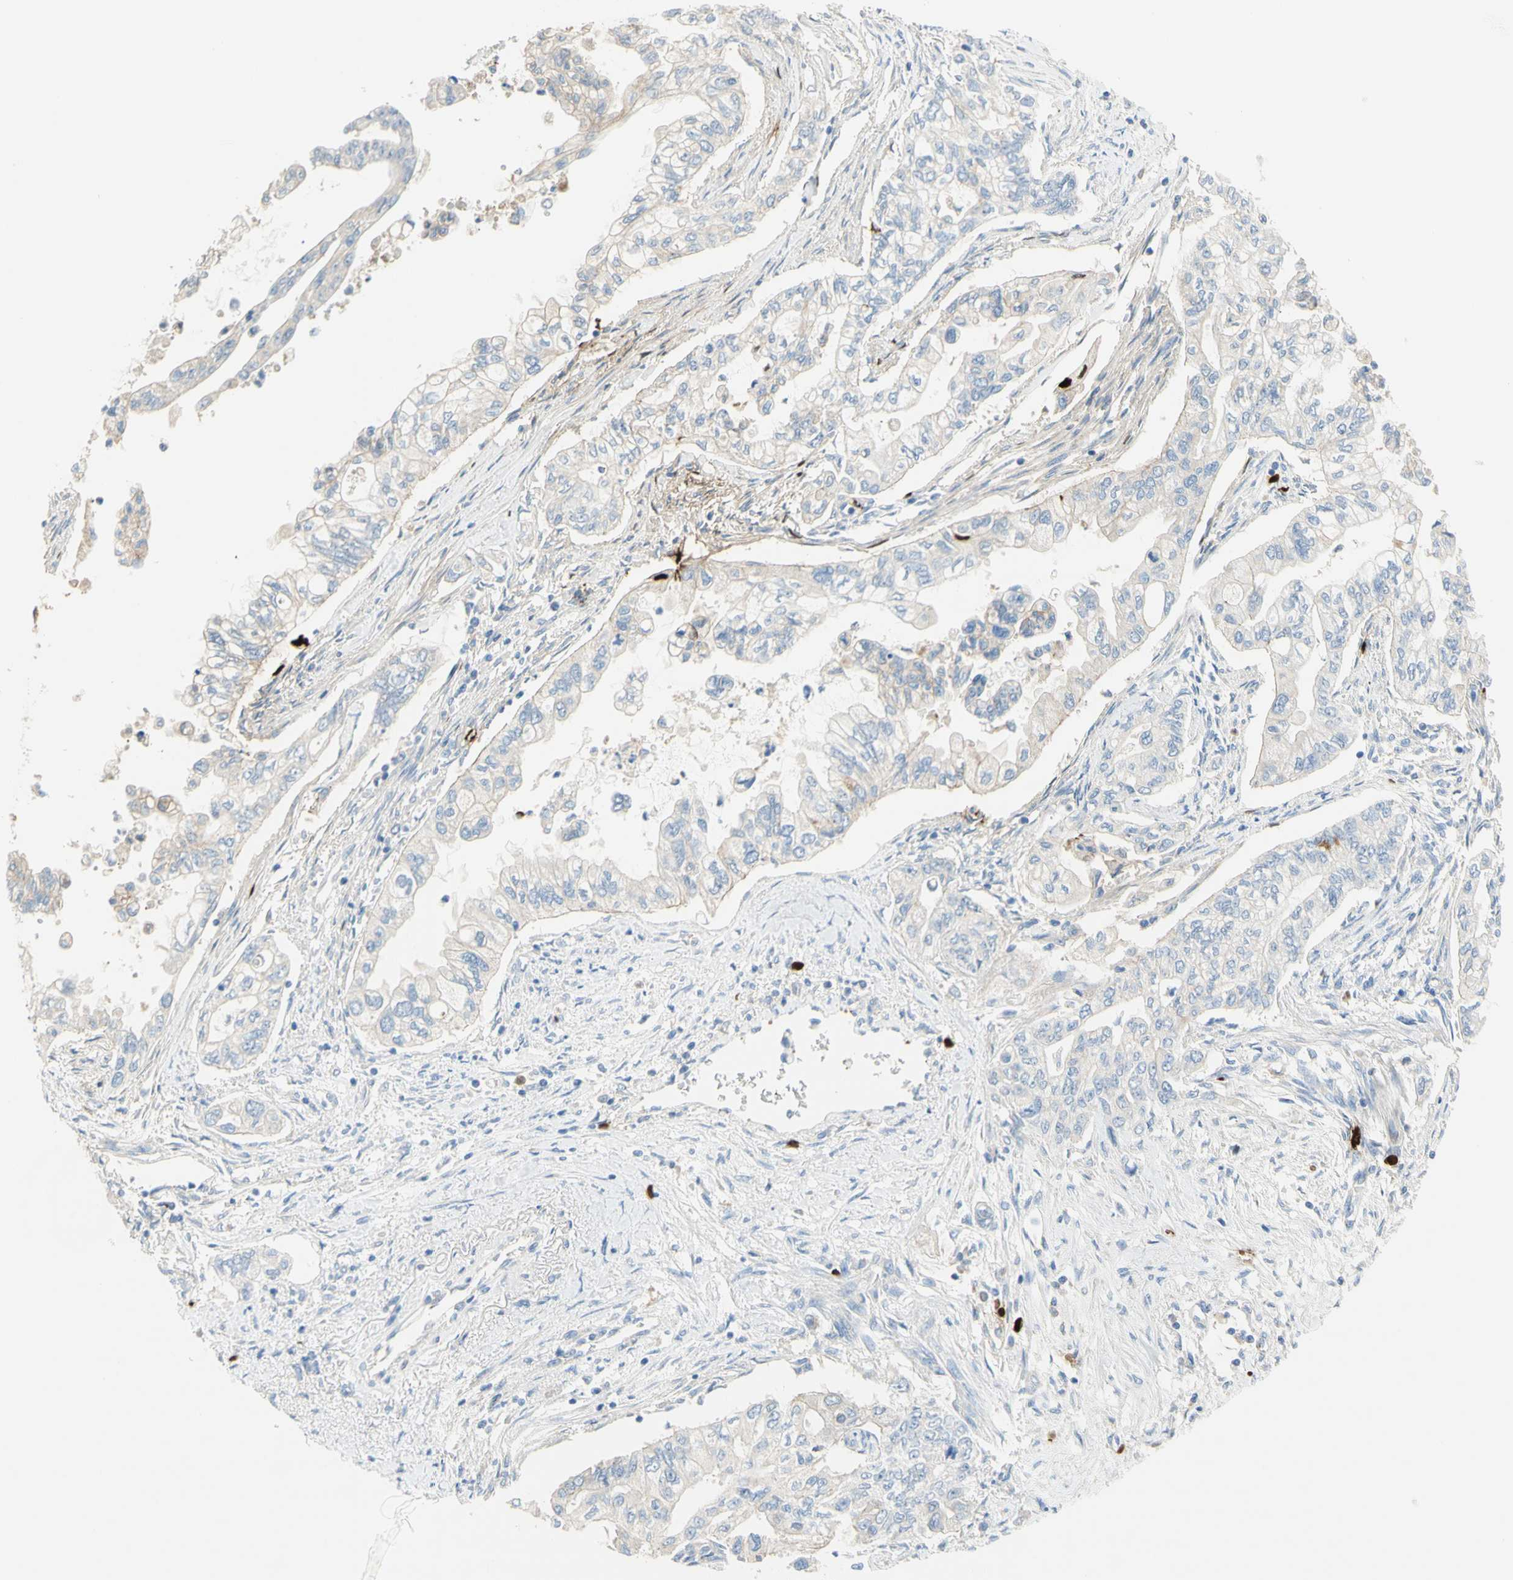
{"staining": {"intensity": "weak", "quantity": "<25%", "location": "cytoplasmic/membranous"}, "tissue": "pancreatic cancer", "cell_type": "Tumor cells", "image_type": "cancer", "snomed": [{"axis": "morphology", "description": "Normal tissue, NOS"}, {"axis": "topography", "description": "Pancreas"}], "caption": "Pancreatic cancer stained for a protein using immunohistochemistry (IHC) shows no positivity tumor cells.", "gene": "NECTIN4", "patient": {"sex": "male", "age": 42}}